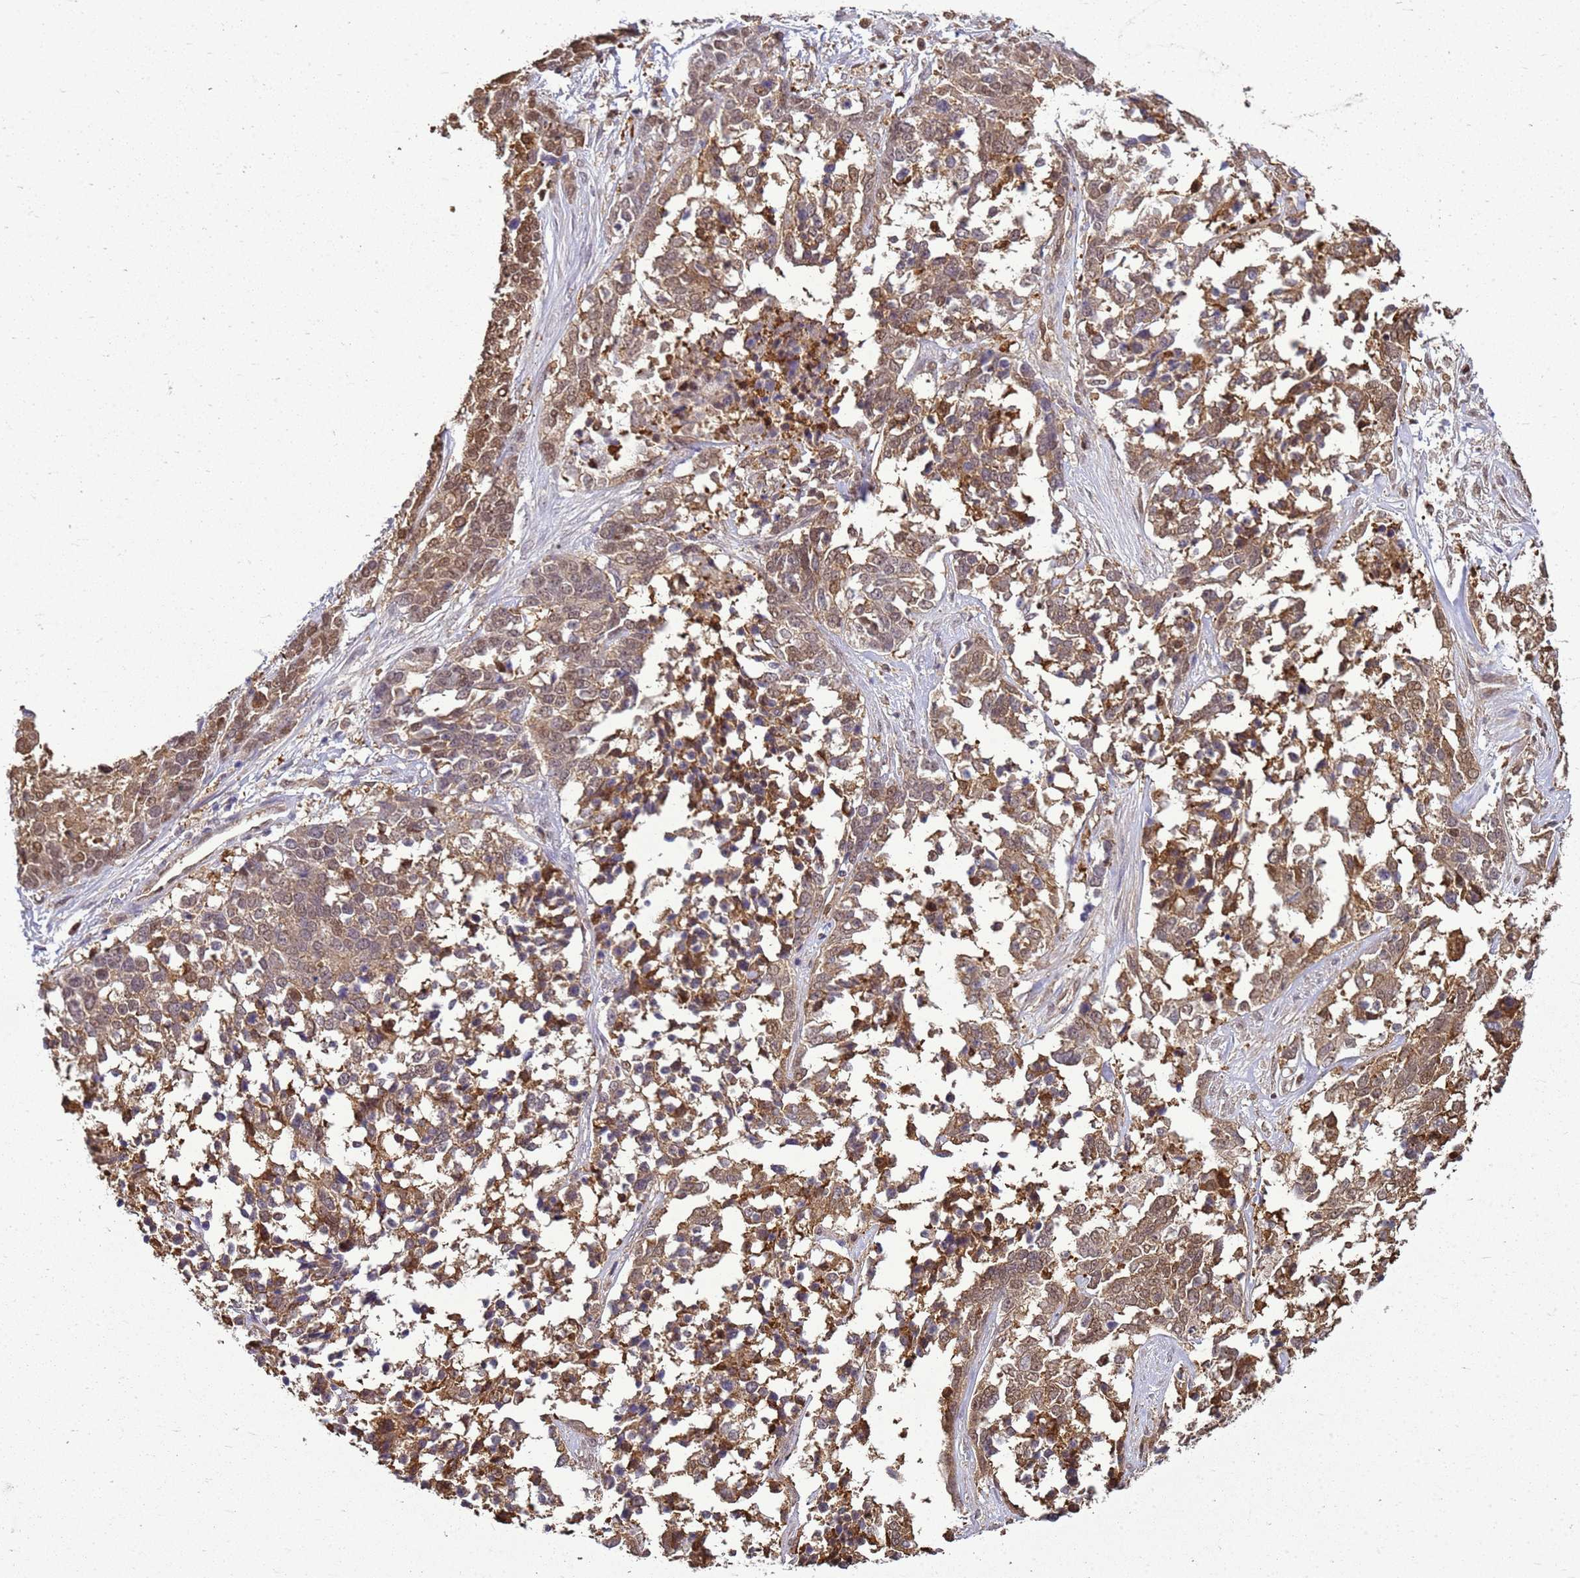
{"staining": {"intensity": "moderate", "quantity": ">75%", "location": "cytoplasmic/membranous,nuclear"}, "tissue": "ovarian cancer", "cell_type": "Tumor cells", "image_type": "cancer", "snomed": [{"axis": "morphology", "description": "Cystadenocarcinoma, serous, NOS"}, {"axis": "topography", "description": "Ovary"}], "caption": "Tumor cells demonstrate moderate cytoplasmic/membranous and nuclear positivity in about >75% of cells in ovarian serous cystadenocarcinoma.", "gene": "YWHAE", "patient": {"sex": "female", "age": 44}}